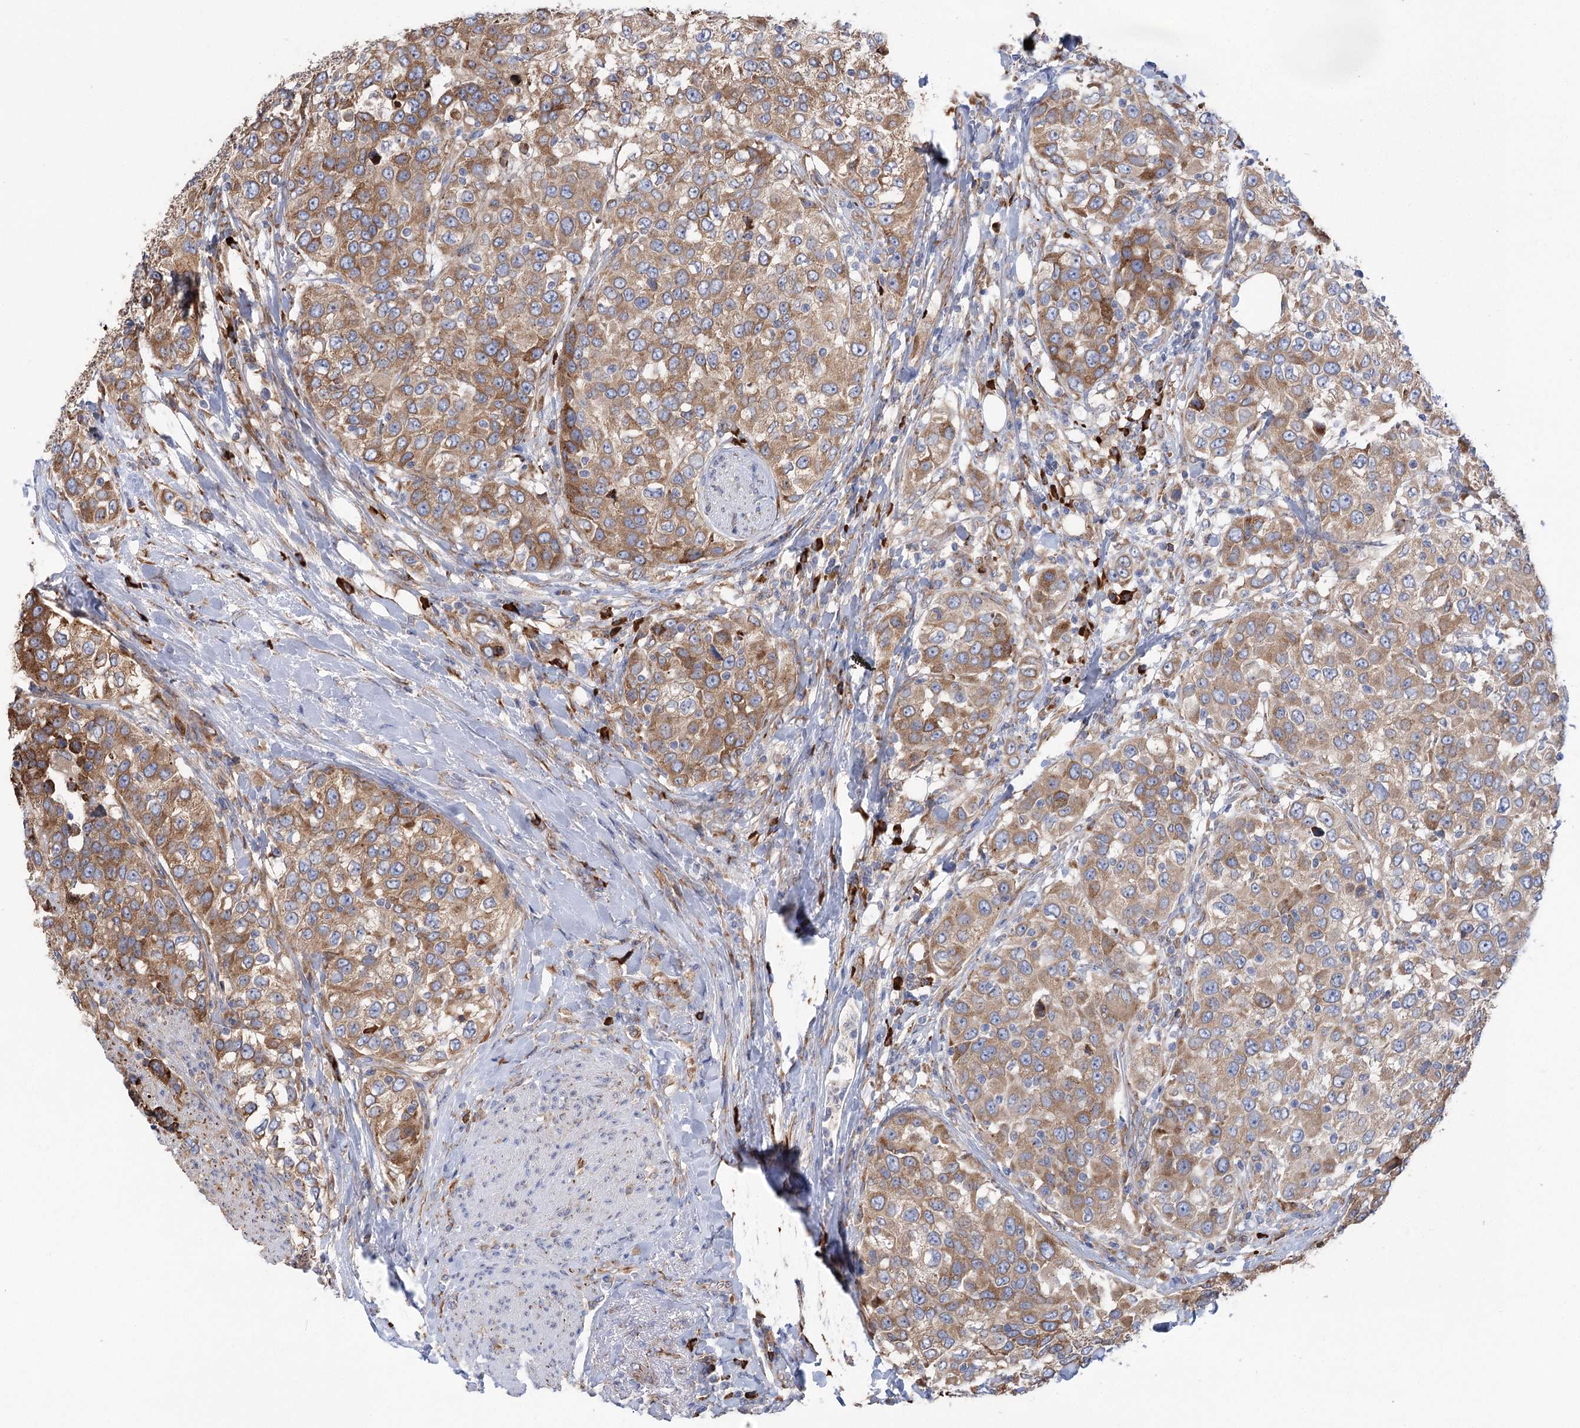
{"staining": {"intensity": "moderate", "quantity": ">75%", "location": "cytoplasmic/membranous"}, "tissue": "urothelial cancer", "cell_type": "Tumor cells", "image_type": "cancer", "snomed": [{"axis": "morphology", "description": "Urothelial carcinoma, High grade"}, {"axis": "topography", "description": "Urinary bladder"}], "caption": "Immunohistochemical staining of urothelial carcinoma (high-grade) displays medium levels of moderate cytoplasmic/membranous positivity in about >75% of tumor cells.", "gene": "METTL24", "patient": {"sex": "female", "age": 80}}